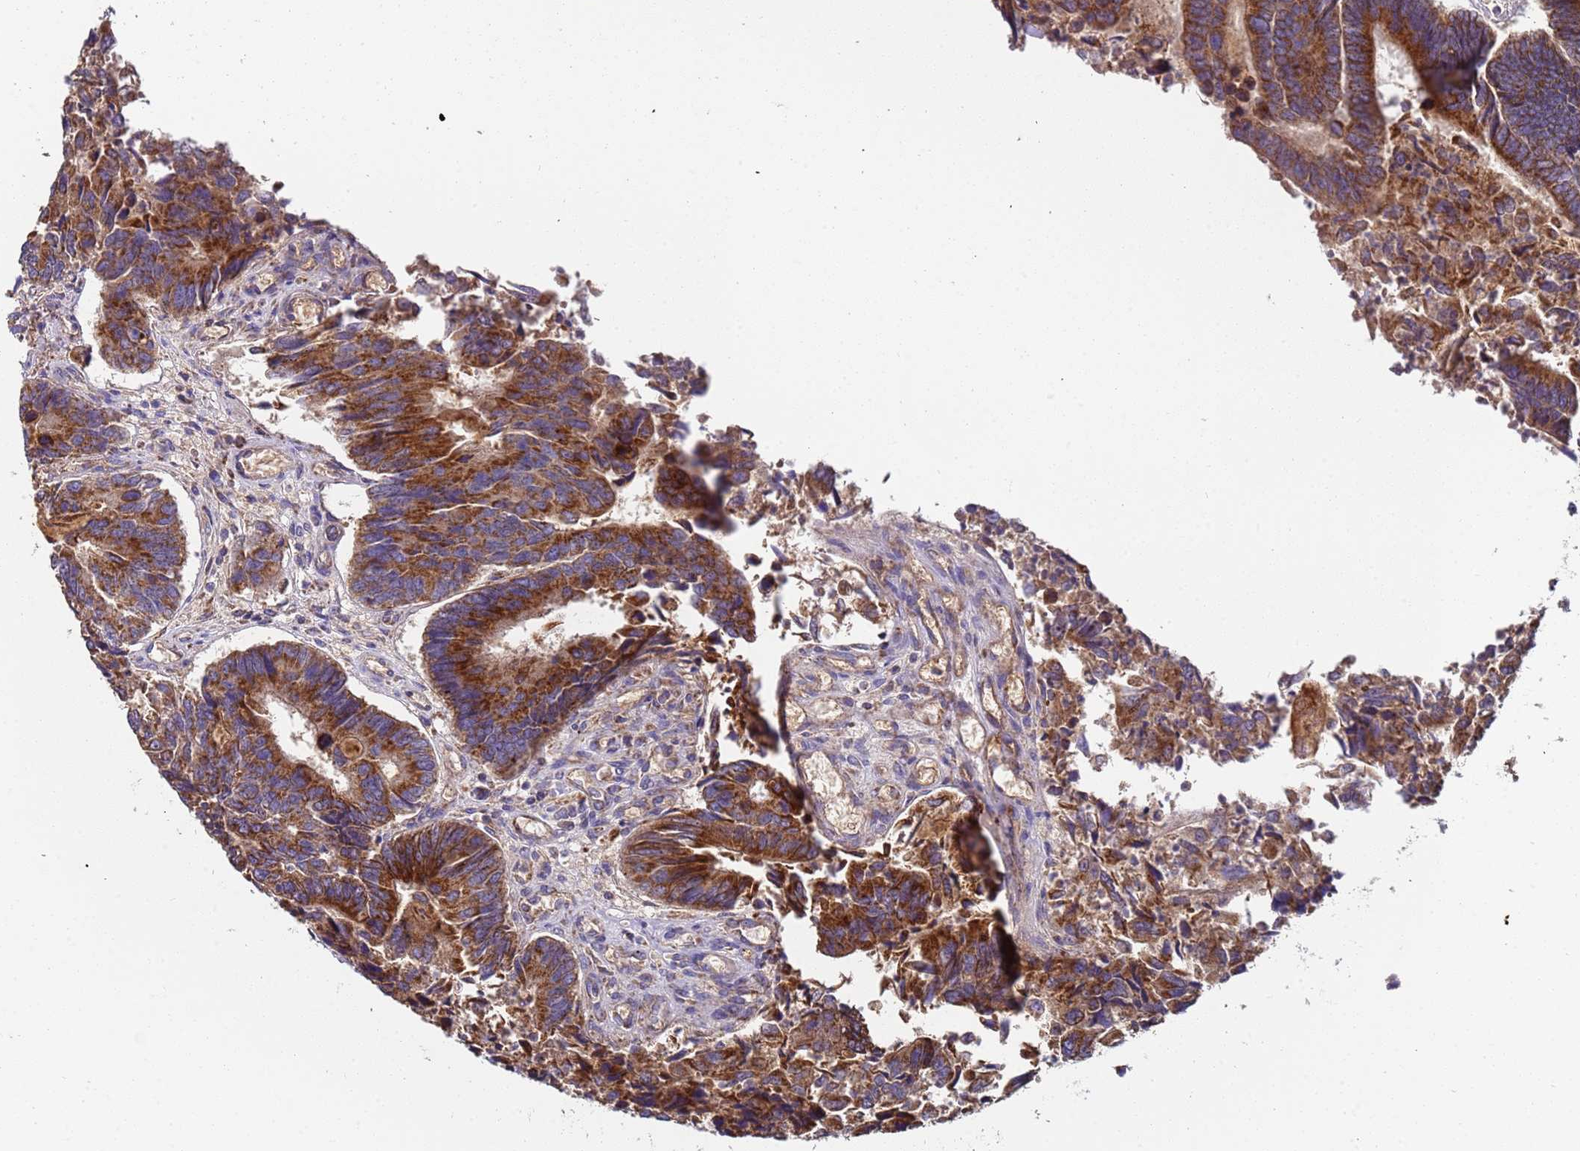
{"staining": {"intensity": "strong", "quantity": ">75%", "location": "cytoplasmic/membranous"}, "tissue": "colorectal cancer", "cell_type": "Tumor cells", "image_type": "cancer", "snomed": [{"axis": "morphology", "description": "Adenocarcinoma, NOS"}, {"axis": "topography", "description": "Colon"}], "caption": "The immunohistochemical stain highlights strong cytoplasmic/membranous expression in tumor cells of colorectal adenocarcinoma tissue.", "gene": "TMEM126A", "patient": {"sex": "female", "age": 67}}